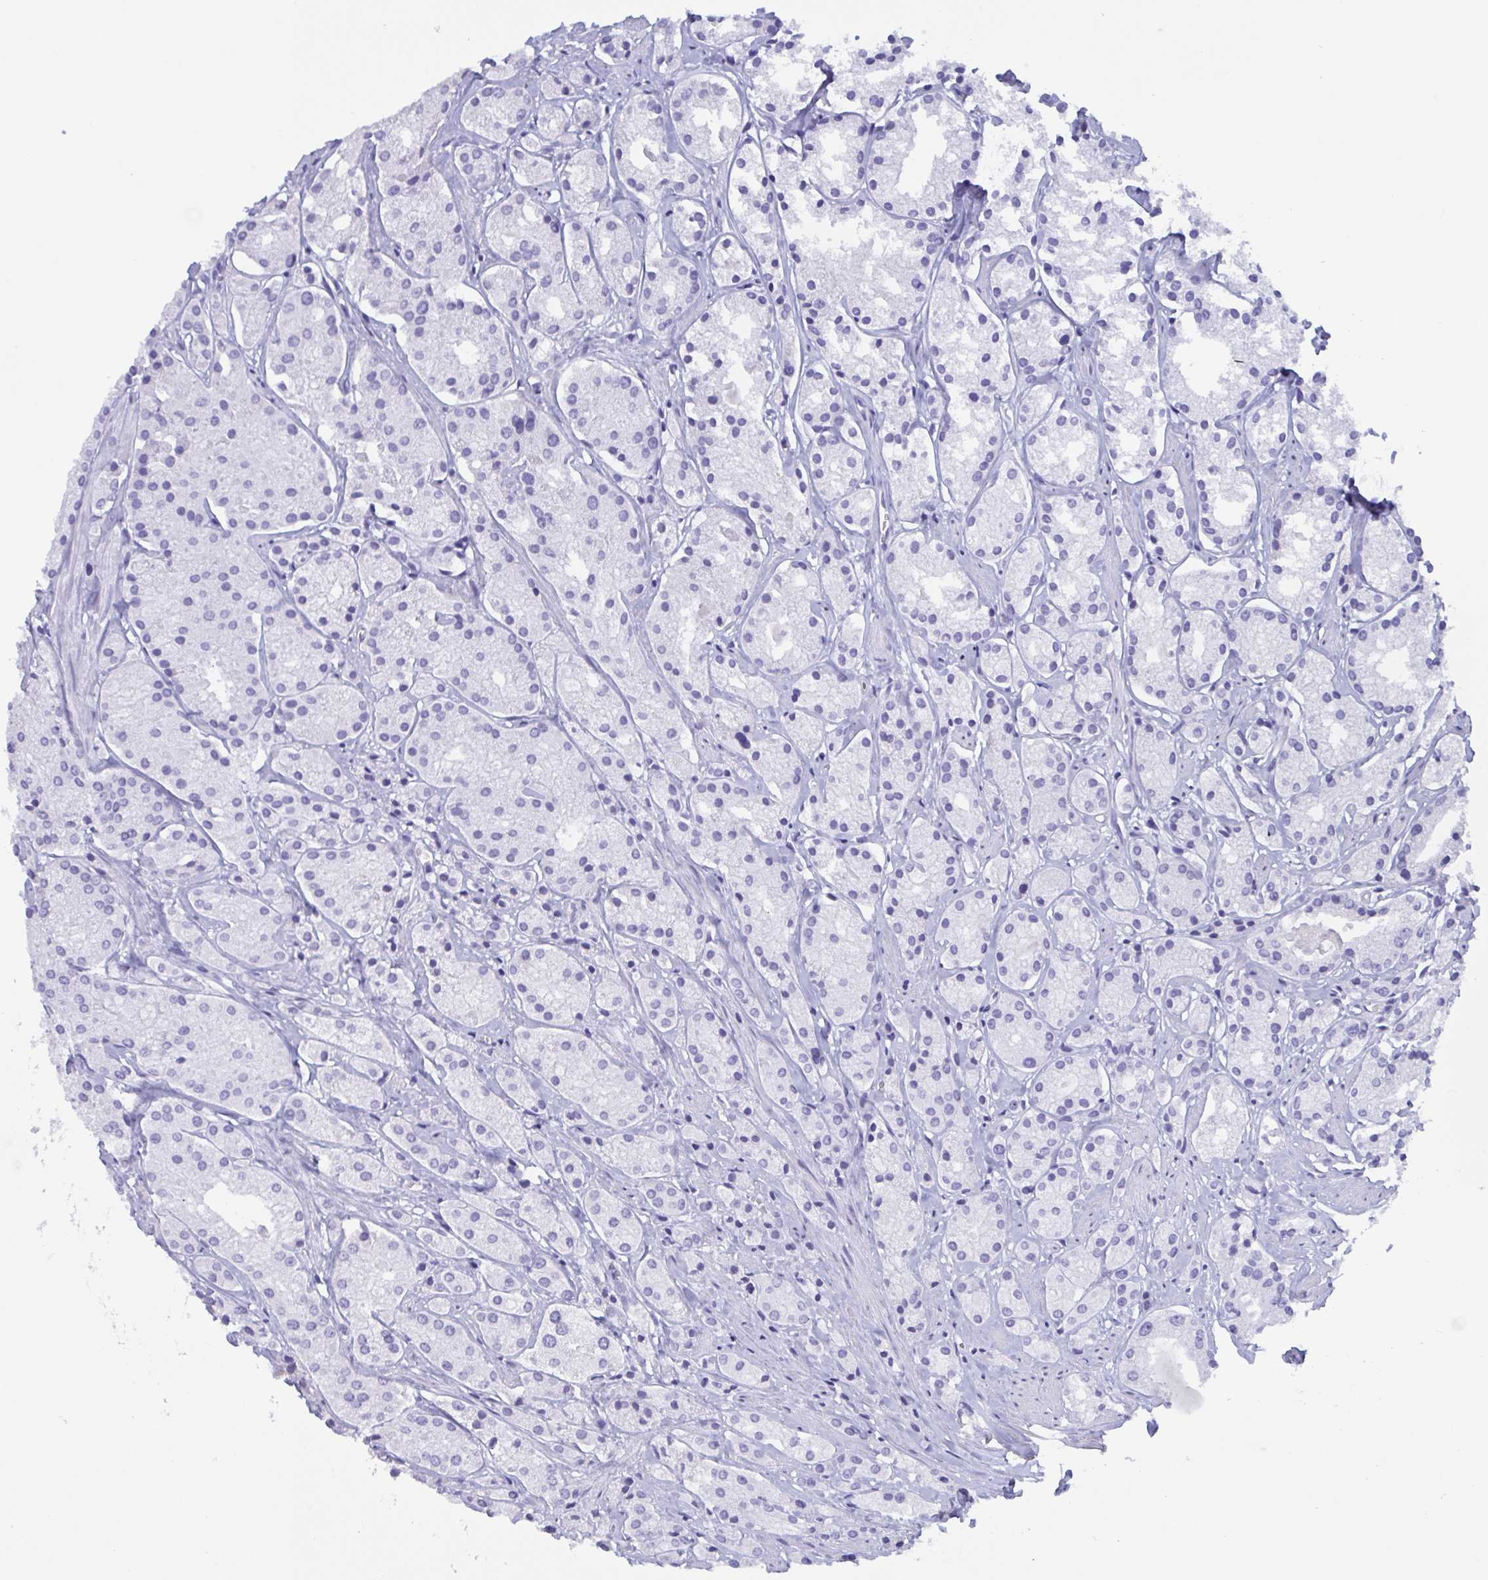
{"staining": {"intensity": "negative", "quantity": "none", "location": "none"}, "tissue": "prostate cancer", "cell_type": "Tumor cells", "image_type": "cancer", "snomed": [{"axis": "morphology", "description": "Adenocarcinoma, Low grade"}, {"axis": "topography", "description": "Prostate"}], "caption": "The micrograph shows no staining of tumor cells in prostate cancer.", "gene": "ZNF850", "patient": {"sex": "male", "age": 69}}